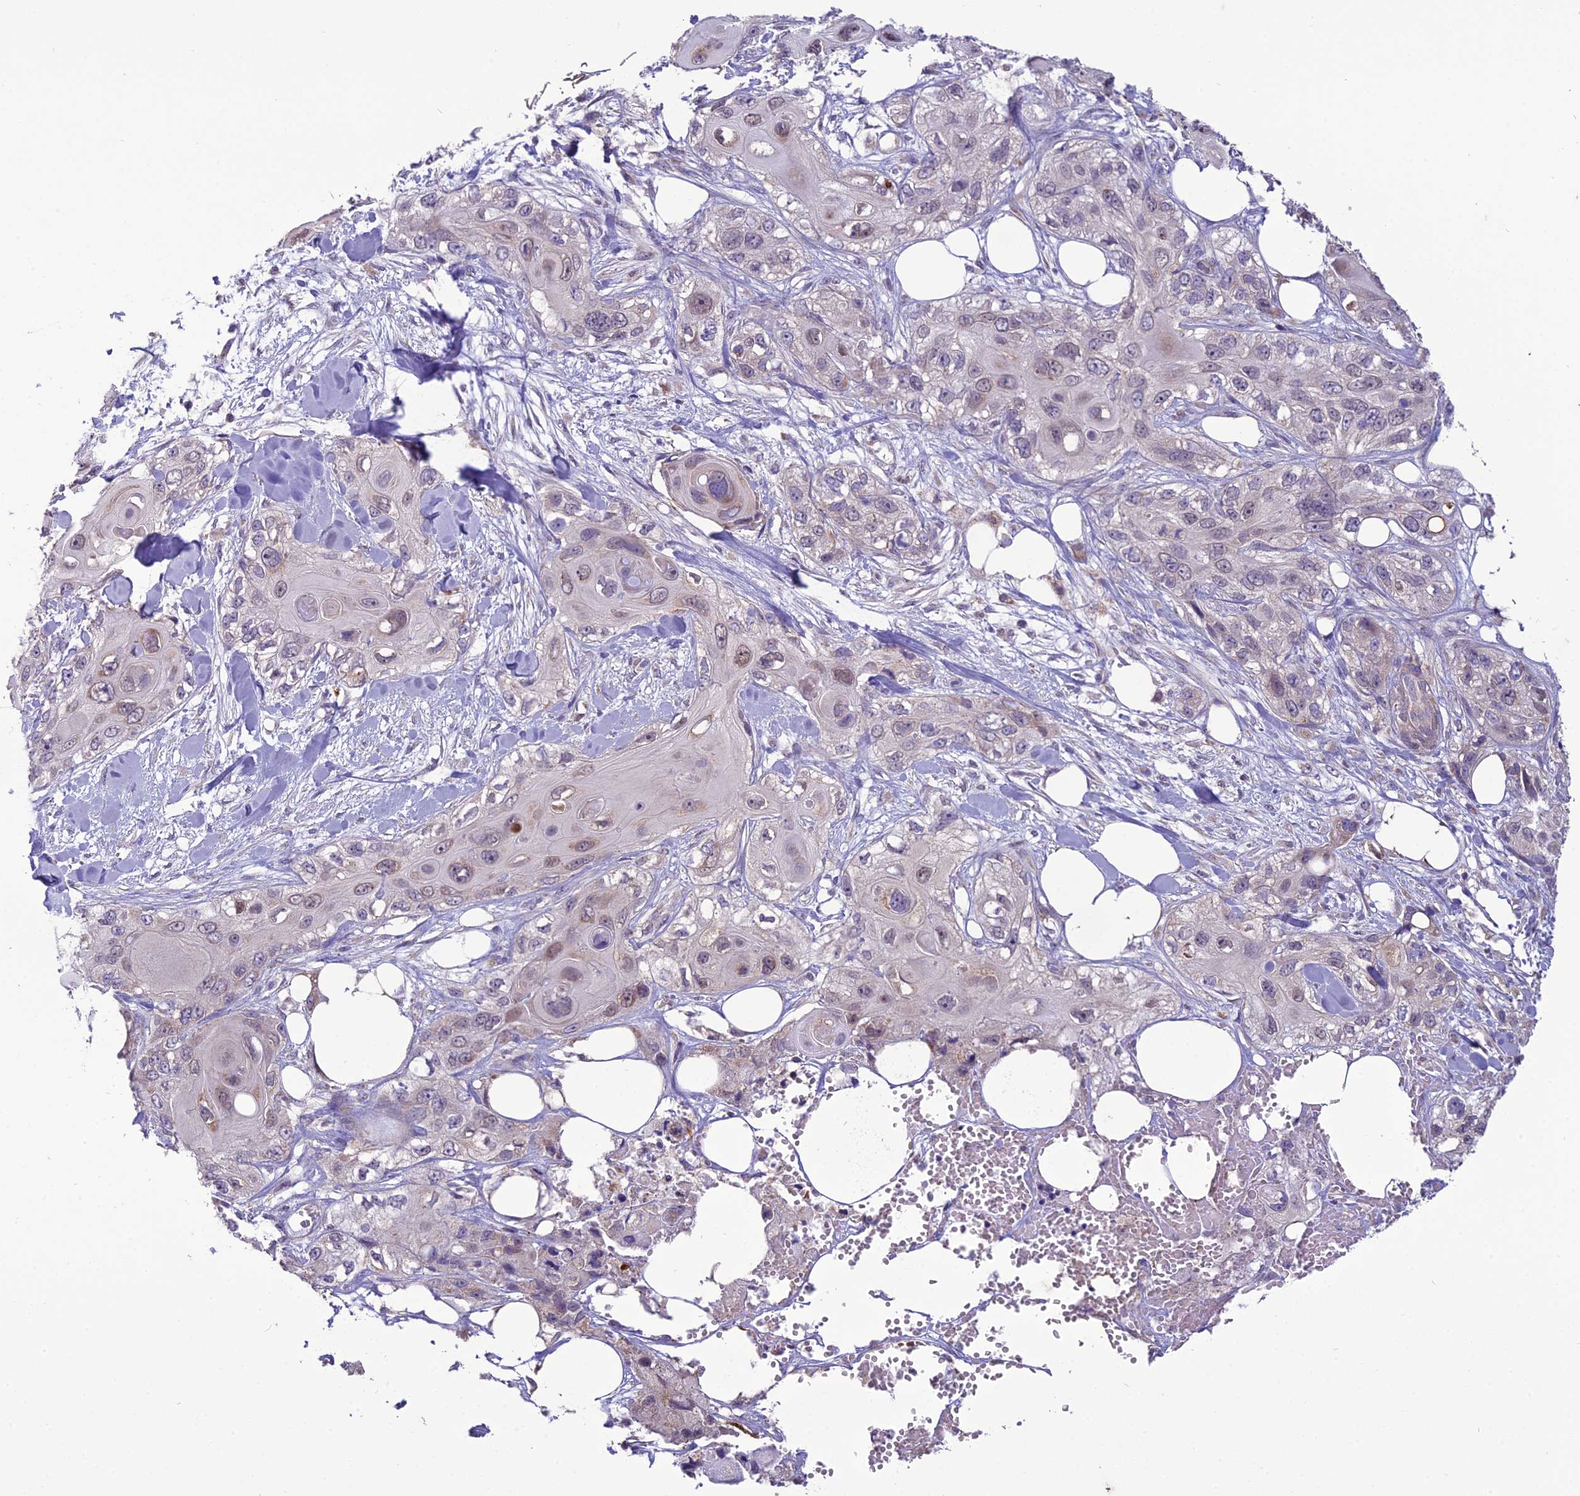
{"staining": {"intensity": "weak", "quantity": "<25%", "location": "nuclear"}, "tissue": "skin cancer", "cell_type": "Tumor cells", "image_type": "cancer", "snomed": [{"axis": "morphology", "description": "Normal tissue, NOS"}, {"axis": "morphology", "description": "Squamous cell carcinoma, NOS"}, {"axis": "topography", "description": "Skin"}], "caption": "This is an immunohistochemistry (IHC) histopathology image of human skin squamous cell carcinoma. There is no expression in tumor cells.", "gene": "DUS2", "patient": {"sex": "male", "age": 72}}